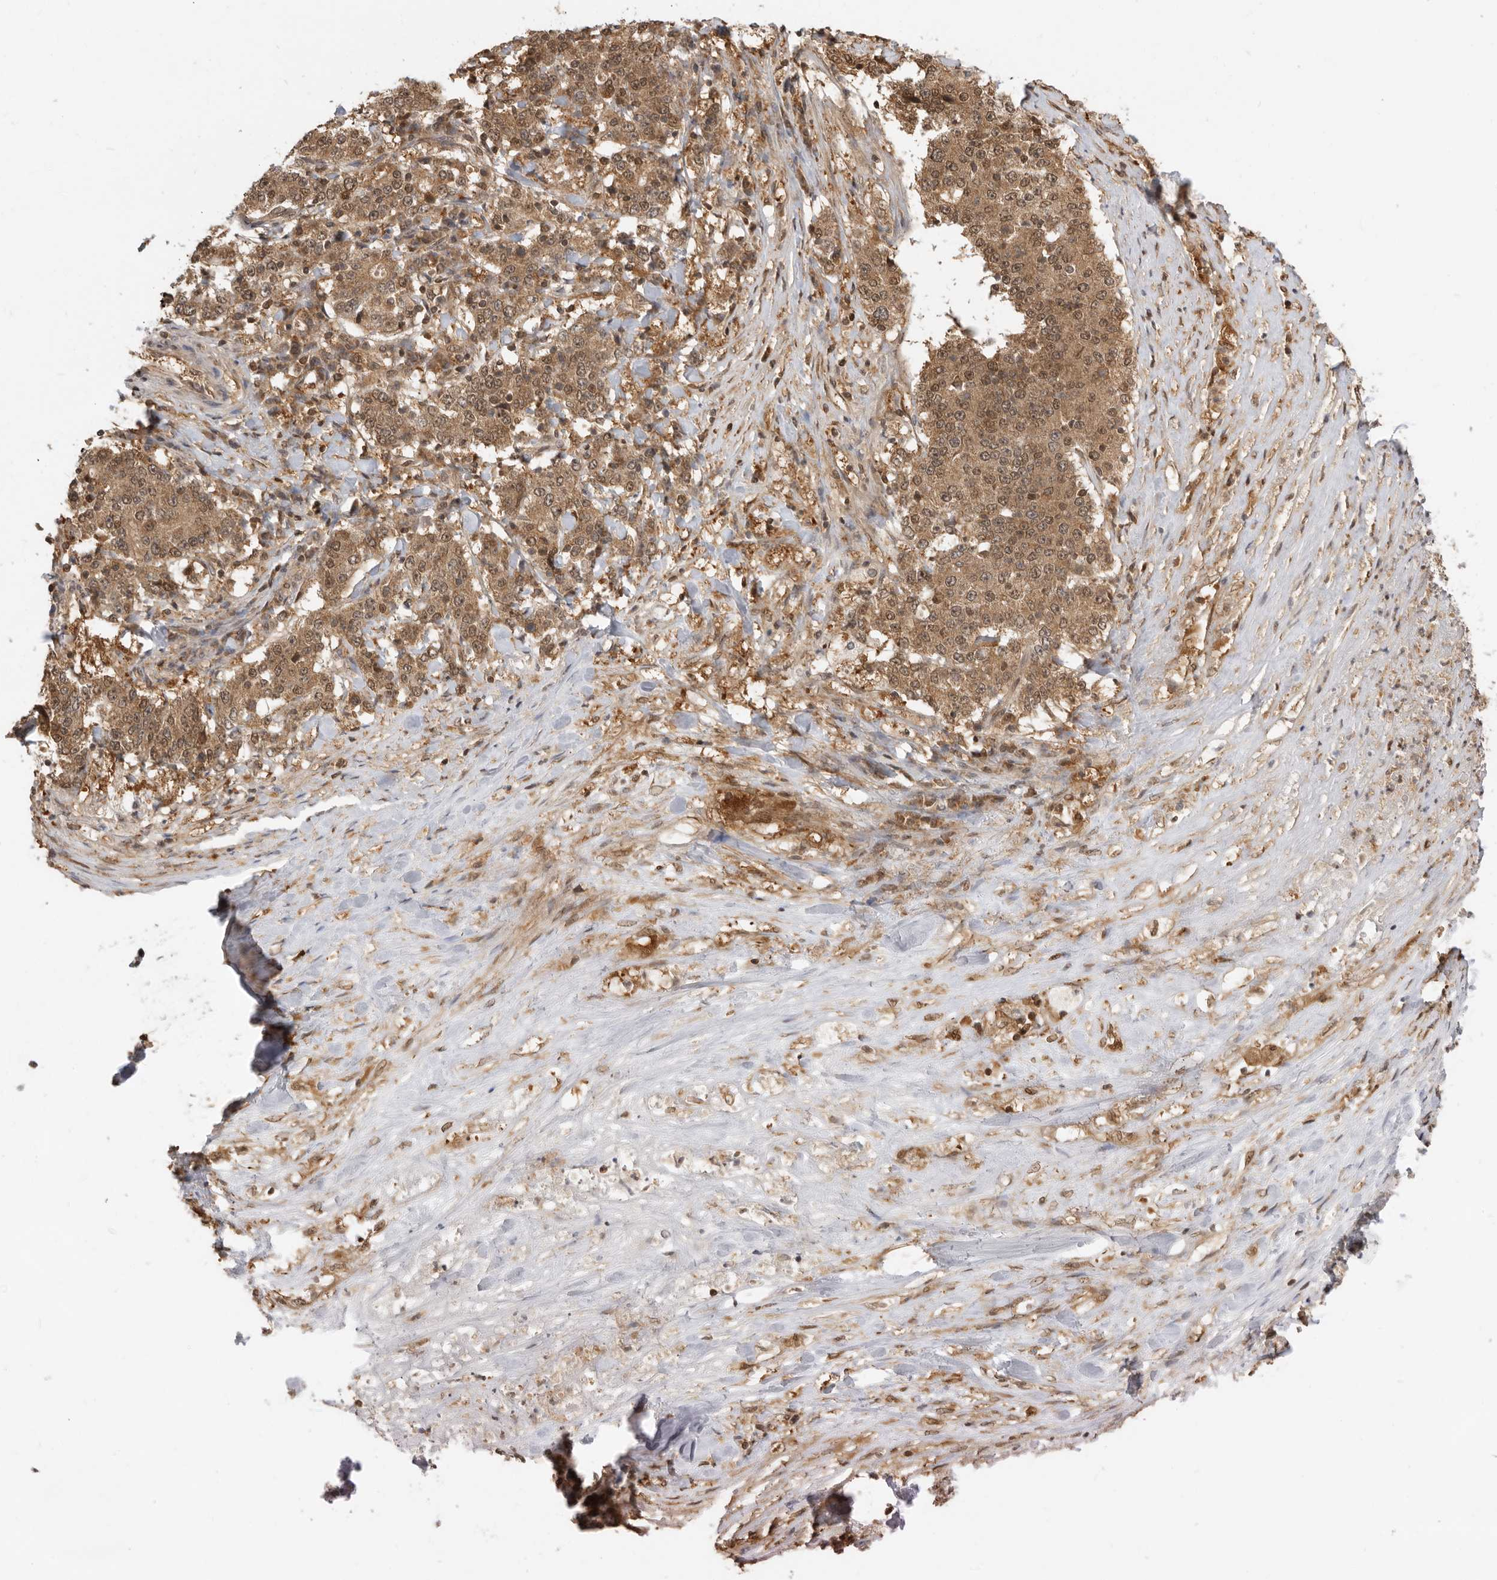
{"staining": {"intensity": "moderate", "quantity": ">75%", "location": "cytoplasmic/membranous,nuclear"}, "tissue": "stomach cancer", "cell_type": "Tumor cells", "image_type": "cancer", "snomed": [{"axis": "morphology", "description": "Adenocarcinoma, NOS"}, {"axis": "topography", "description": "Stomach"}], "caption": "Moderate cytoplasmic/membranous and nuclear protein expression is identified in approximately >75% of tumor cells in stomach adenocarcinoma.", "gene": "ADPRS", "patient": {"sex": "male", "age": 59}}